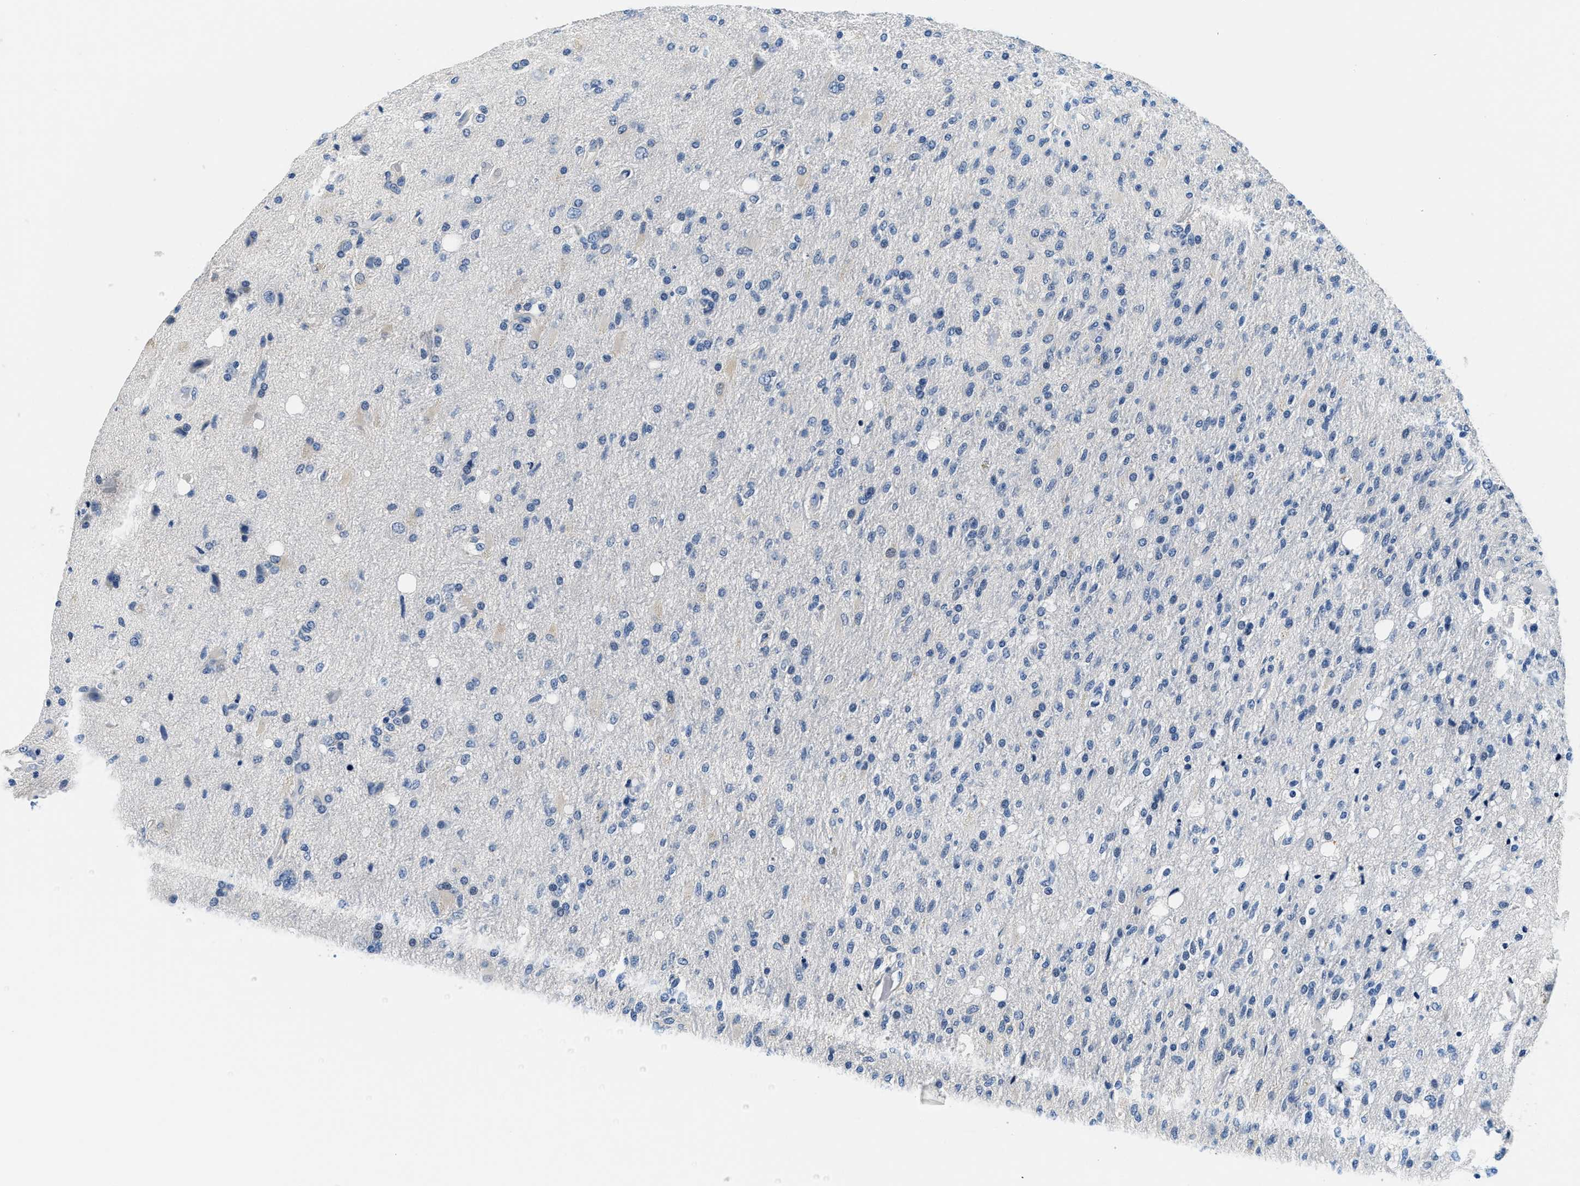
{"staining": {"intensity": "negative", "quantity": "none", "location": "none"}, "tissue": "glioma", "cell_type": "Tumor cells", "image_type": "cancer", "snomed": [{"axis": "morphology", "description": "Normal tissue, NOS"}, {"axis": "morphology", "description": "Glioma, malignant, High grade"}, {"axis": "topography", "description": "Cerebral cortex"}], "caption": "Immunohistochemical staining of human glioma shows no significant staining in tumor cells.", "gene": "GSTM3", "patient": {"sex": "male", "age": 77}}